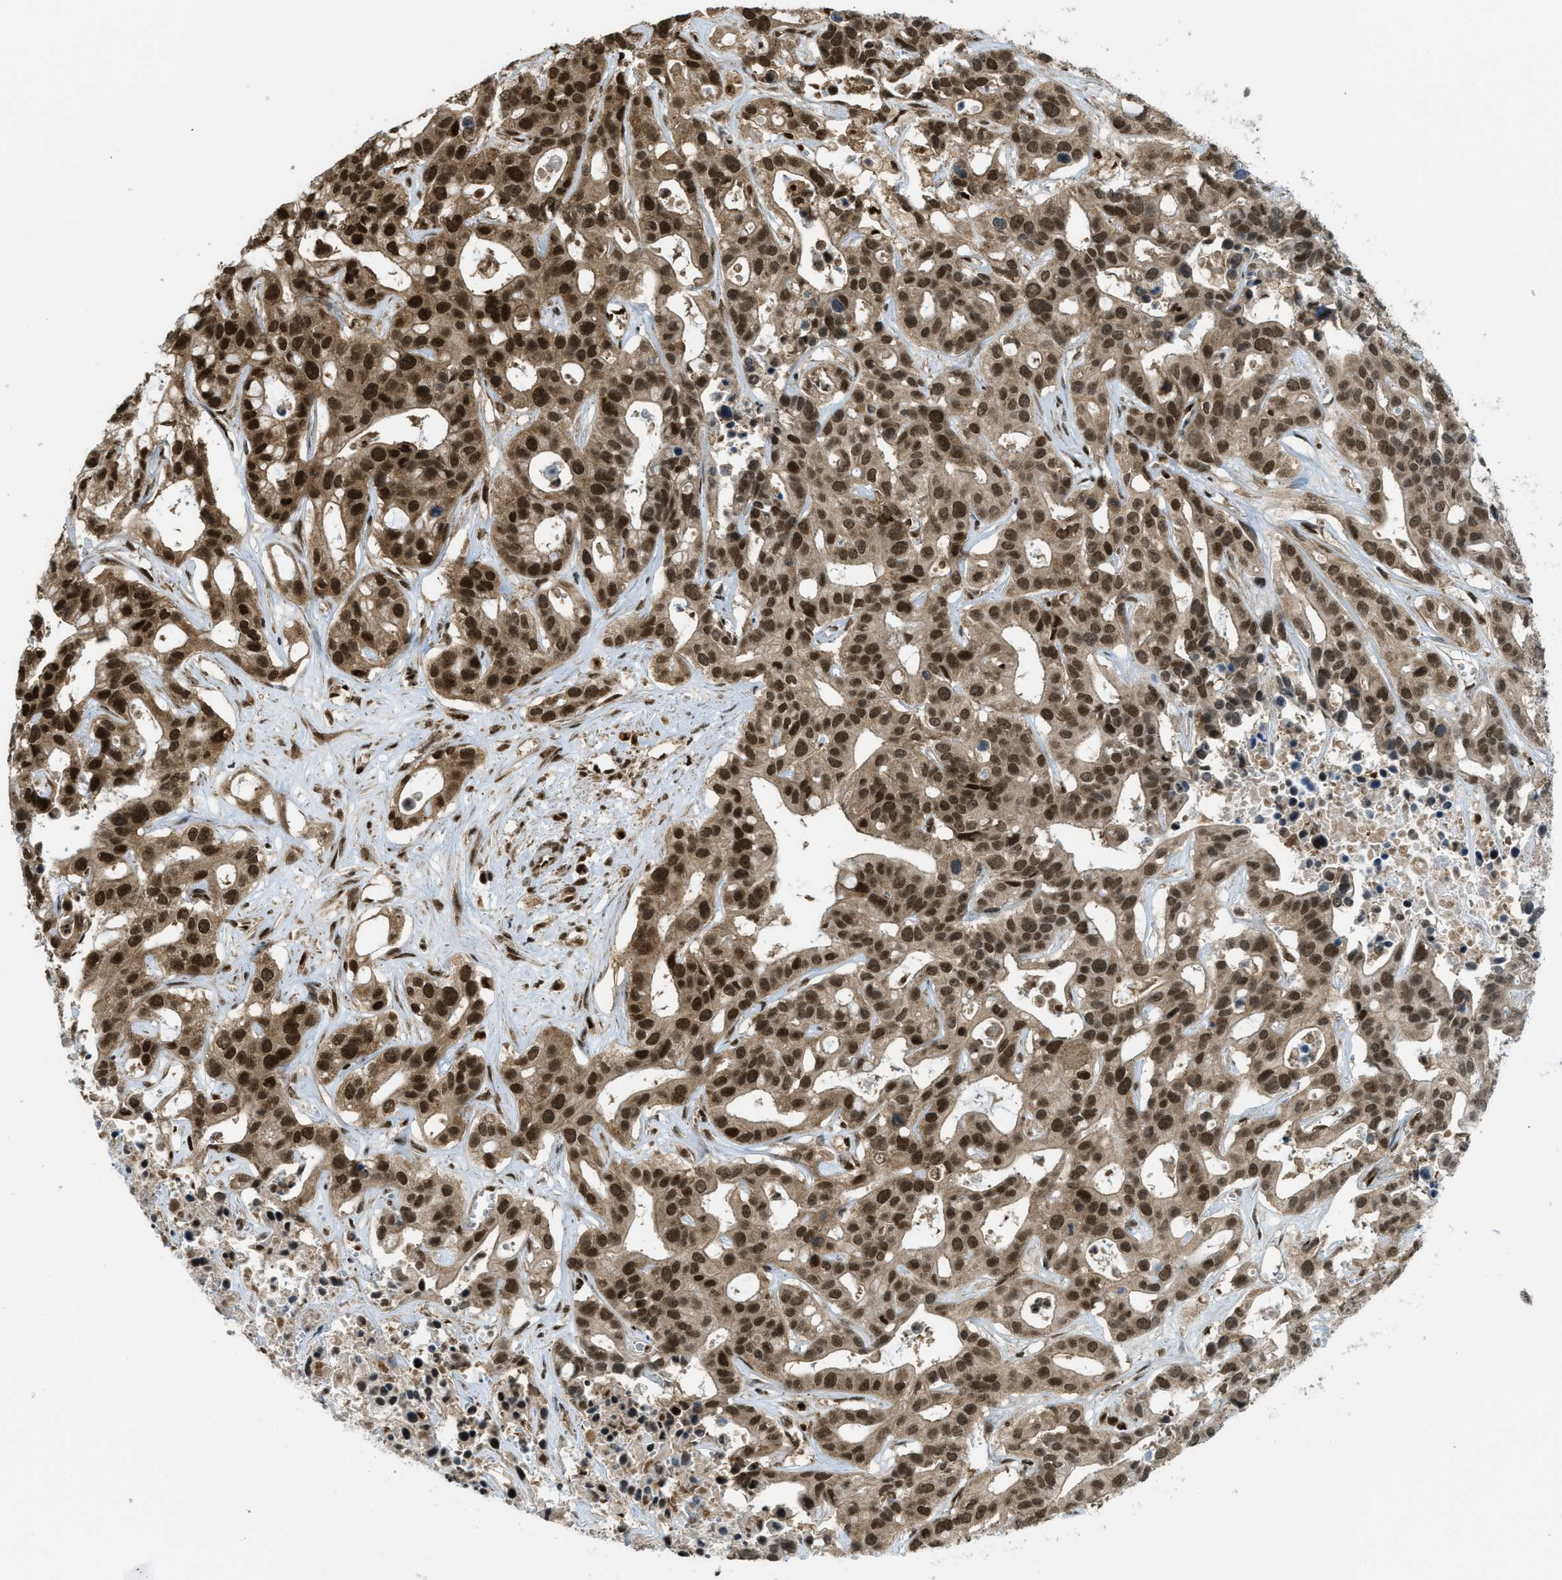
{"staining": {"intensity": "strong", "quantity": ">75%", "location": "nuclear"}, "tissue": "liver cancer", "cell_type": "Tumor cells", "image_type": "cancer", "snomed": [{"axis": "morphology", "description": "Cholangiocarcinoma"}, {"axis": "topography", "description": "Liver"}], "caption": "Approximately >75% of tumor cells in cholangiocarcinoma (liver) exhibit strong nuclear protein staining as visualized by brown immunohistochemical staining.", "gene": "TNPO1", "patient": {"sex": "female", "age": 65}}